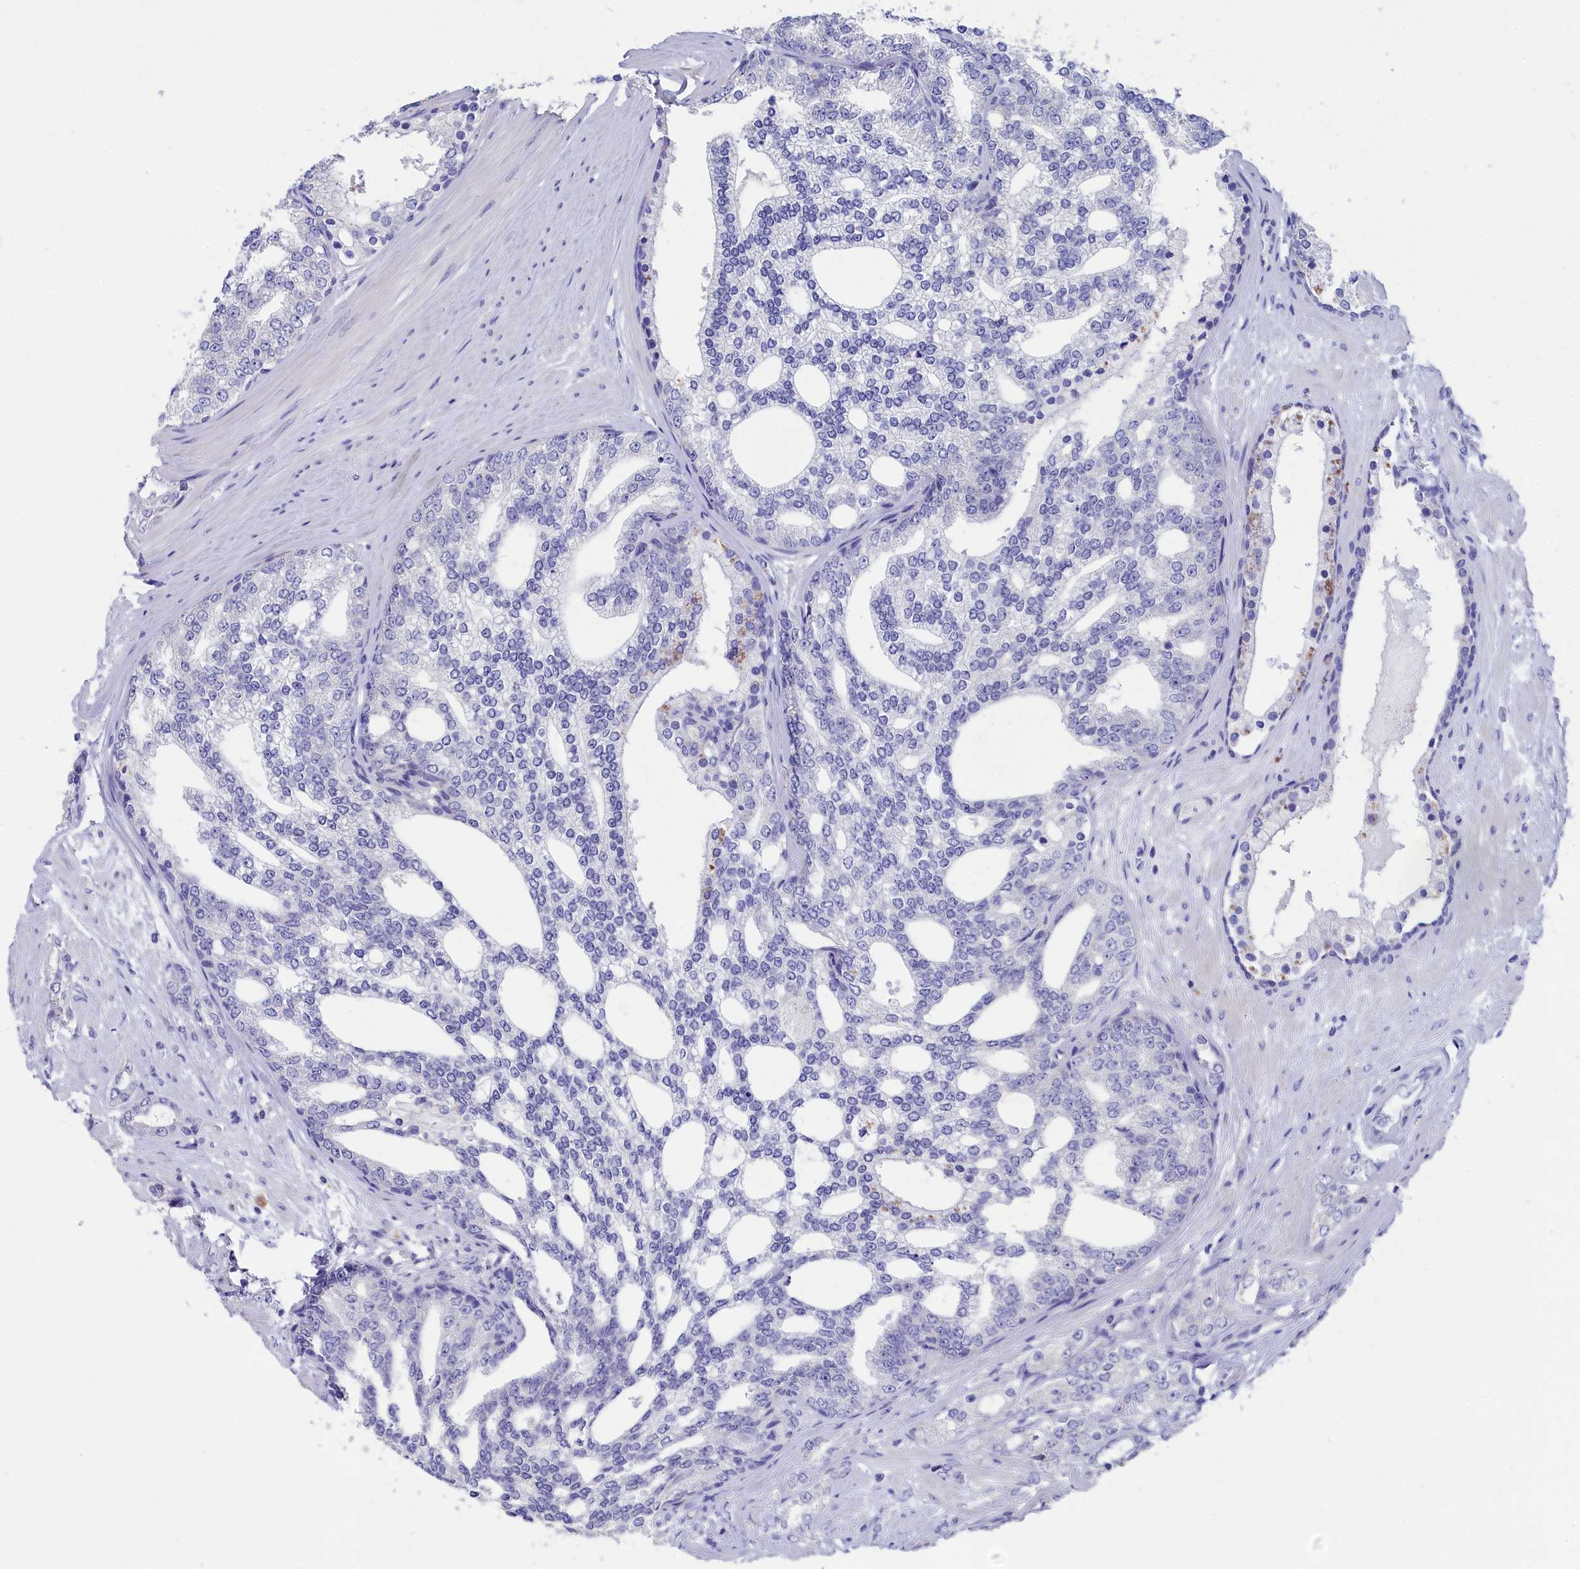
{"staining": {"intensity": "negative", "quantity": "none", "location": "none"}, "tissue": "prostate cancer", "cell_type": "Tumor cells", "image_type": "cancer", "snomed": [{"axis": "morphology", "description": "Adenocarcinoma, High grade"}, {"axis": "topography", "description": "Prostate"}], "caption": "This is an IHC photomicrograph of human prostate cancer (adenocarcinoma (high-grade)). There is no expression in tumor cells.", "gene": "PRDM12", "patient": {"sex": "male", "age": 64}}